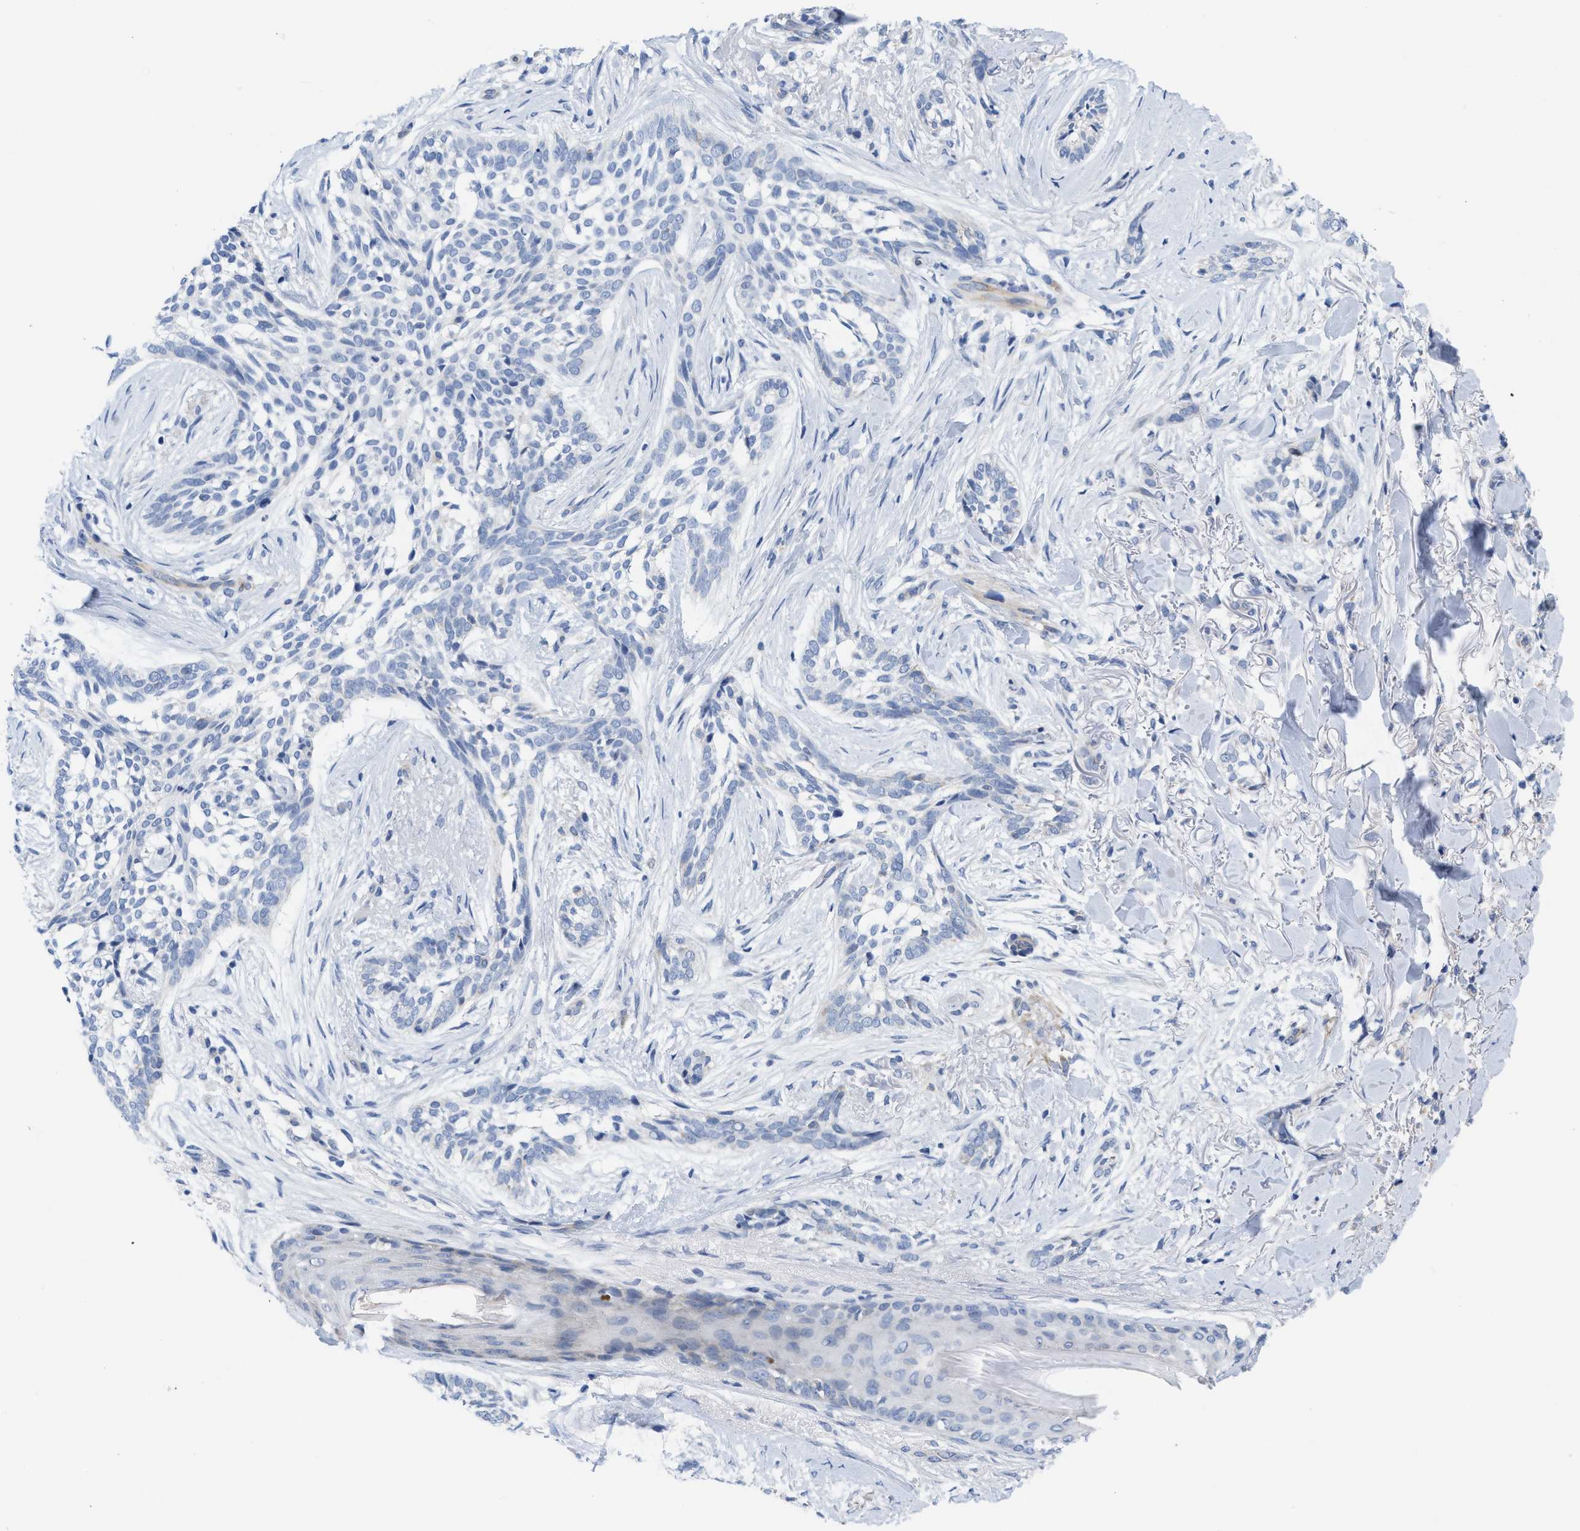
{"staining": {"intensity": "negative", "quantity": "none", "location": "none"}, "tissue": "skin cancer", "cell_type": "Tumor cells", "image_type": "cancer", "snomed": [{"axis": "morphology", "description": "Basal cell carcinoma"}, {"axis": "topography", "description": "Skin"}], "caption": "A micrograph of human skin cancer is negative for staining in tumor cells.", "gene": "EOGT", "patient": {"sex": "female", "age": 88}}